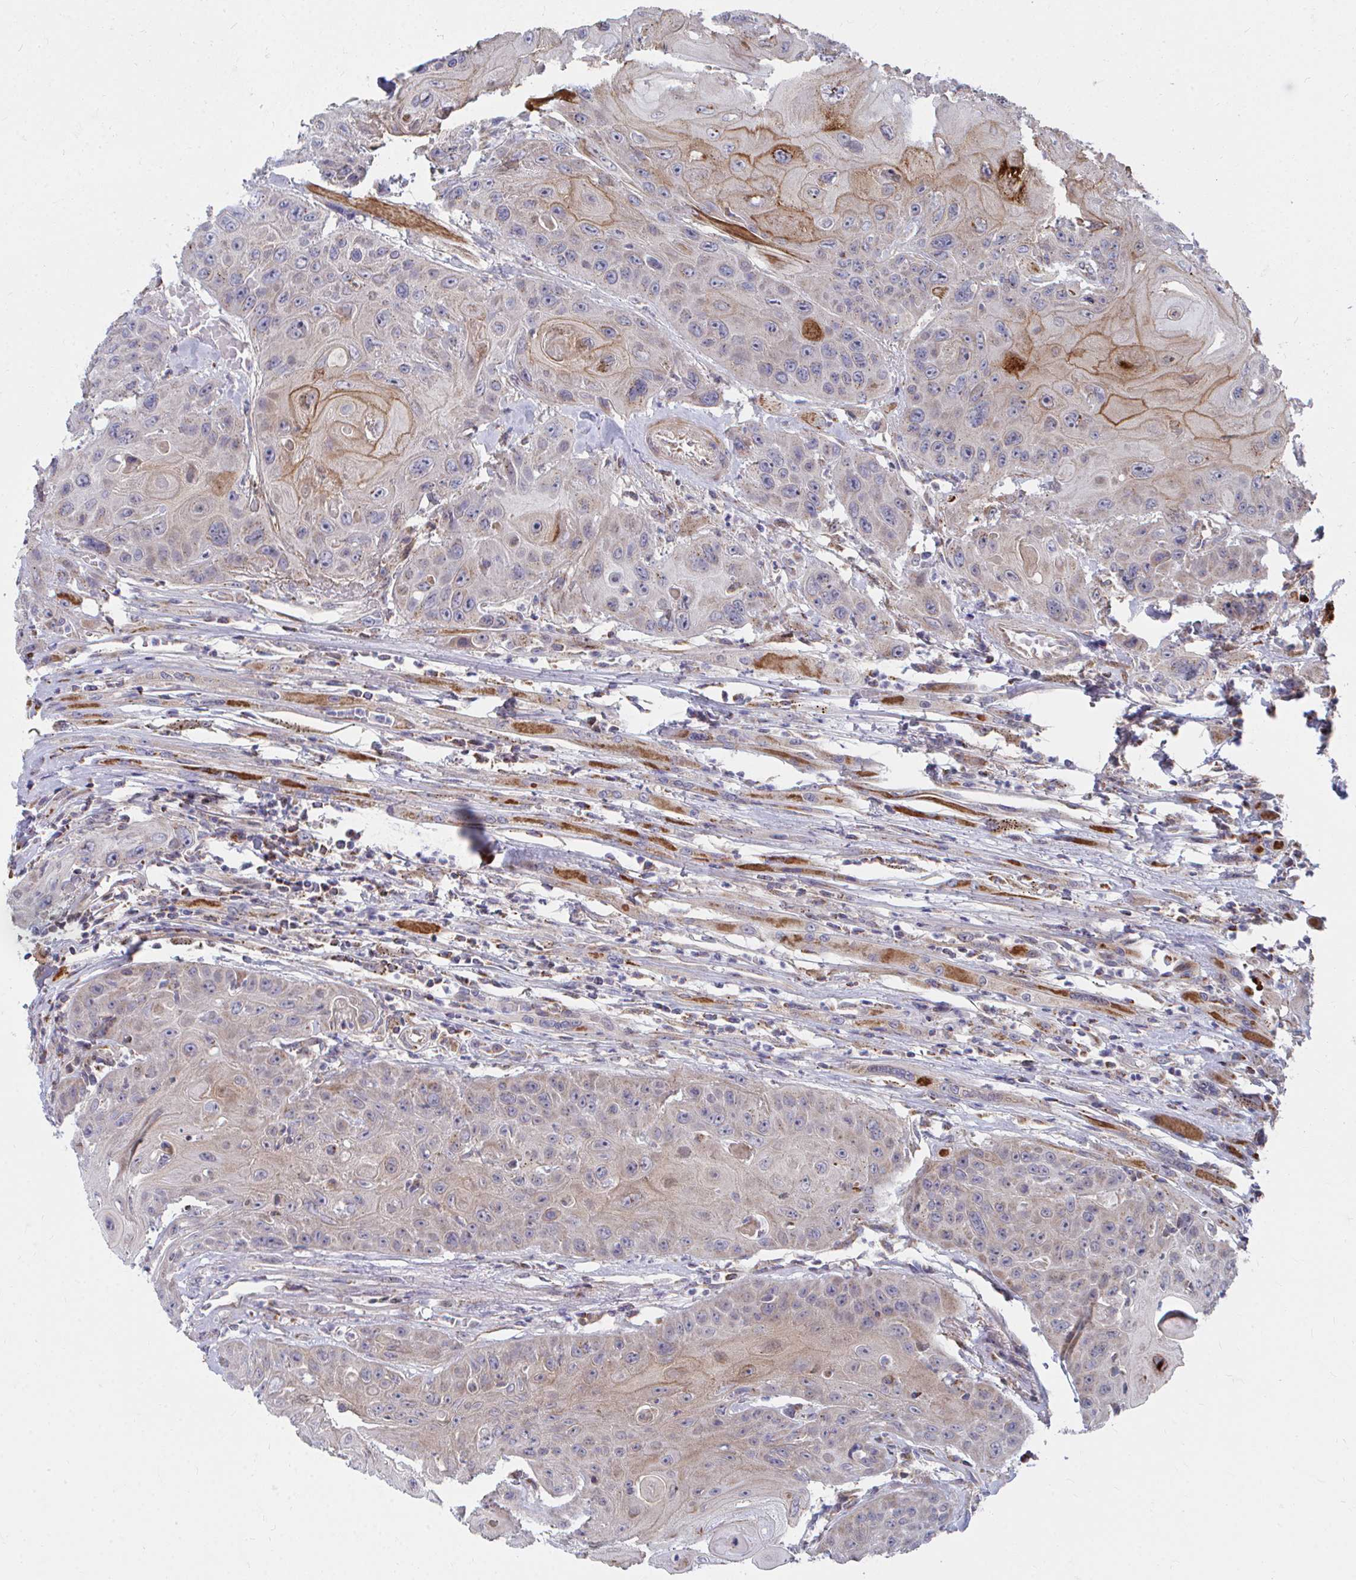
{"staining": {"intensity": "moderate", "quantity": "25%-75%", "location": "cytoplasmic/membranous"}, "tissue": "head and neck cancer", "cell_type": "Tumor cells", "image_type": "cancer", "snomed": [{"axis": "morphology", "description": "Squamous cell carcinoma, NOS"}, {"axis": "topography", "description": "Head-Neck"}], "caption": "Squamous cell carcinoma (head and neck) stained with DAB (3,3'-diaminobenzidine) immunohistochemistry shows medium levels of moderate cytoplasmic/membranous expression in about 25%-75% of tumor cells.", "gene": "PEX3", "patient": {"sex": "female", "age": 59}}